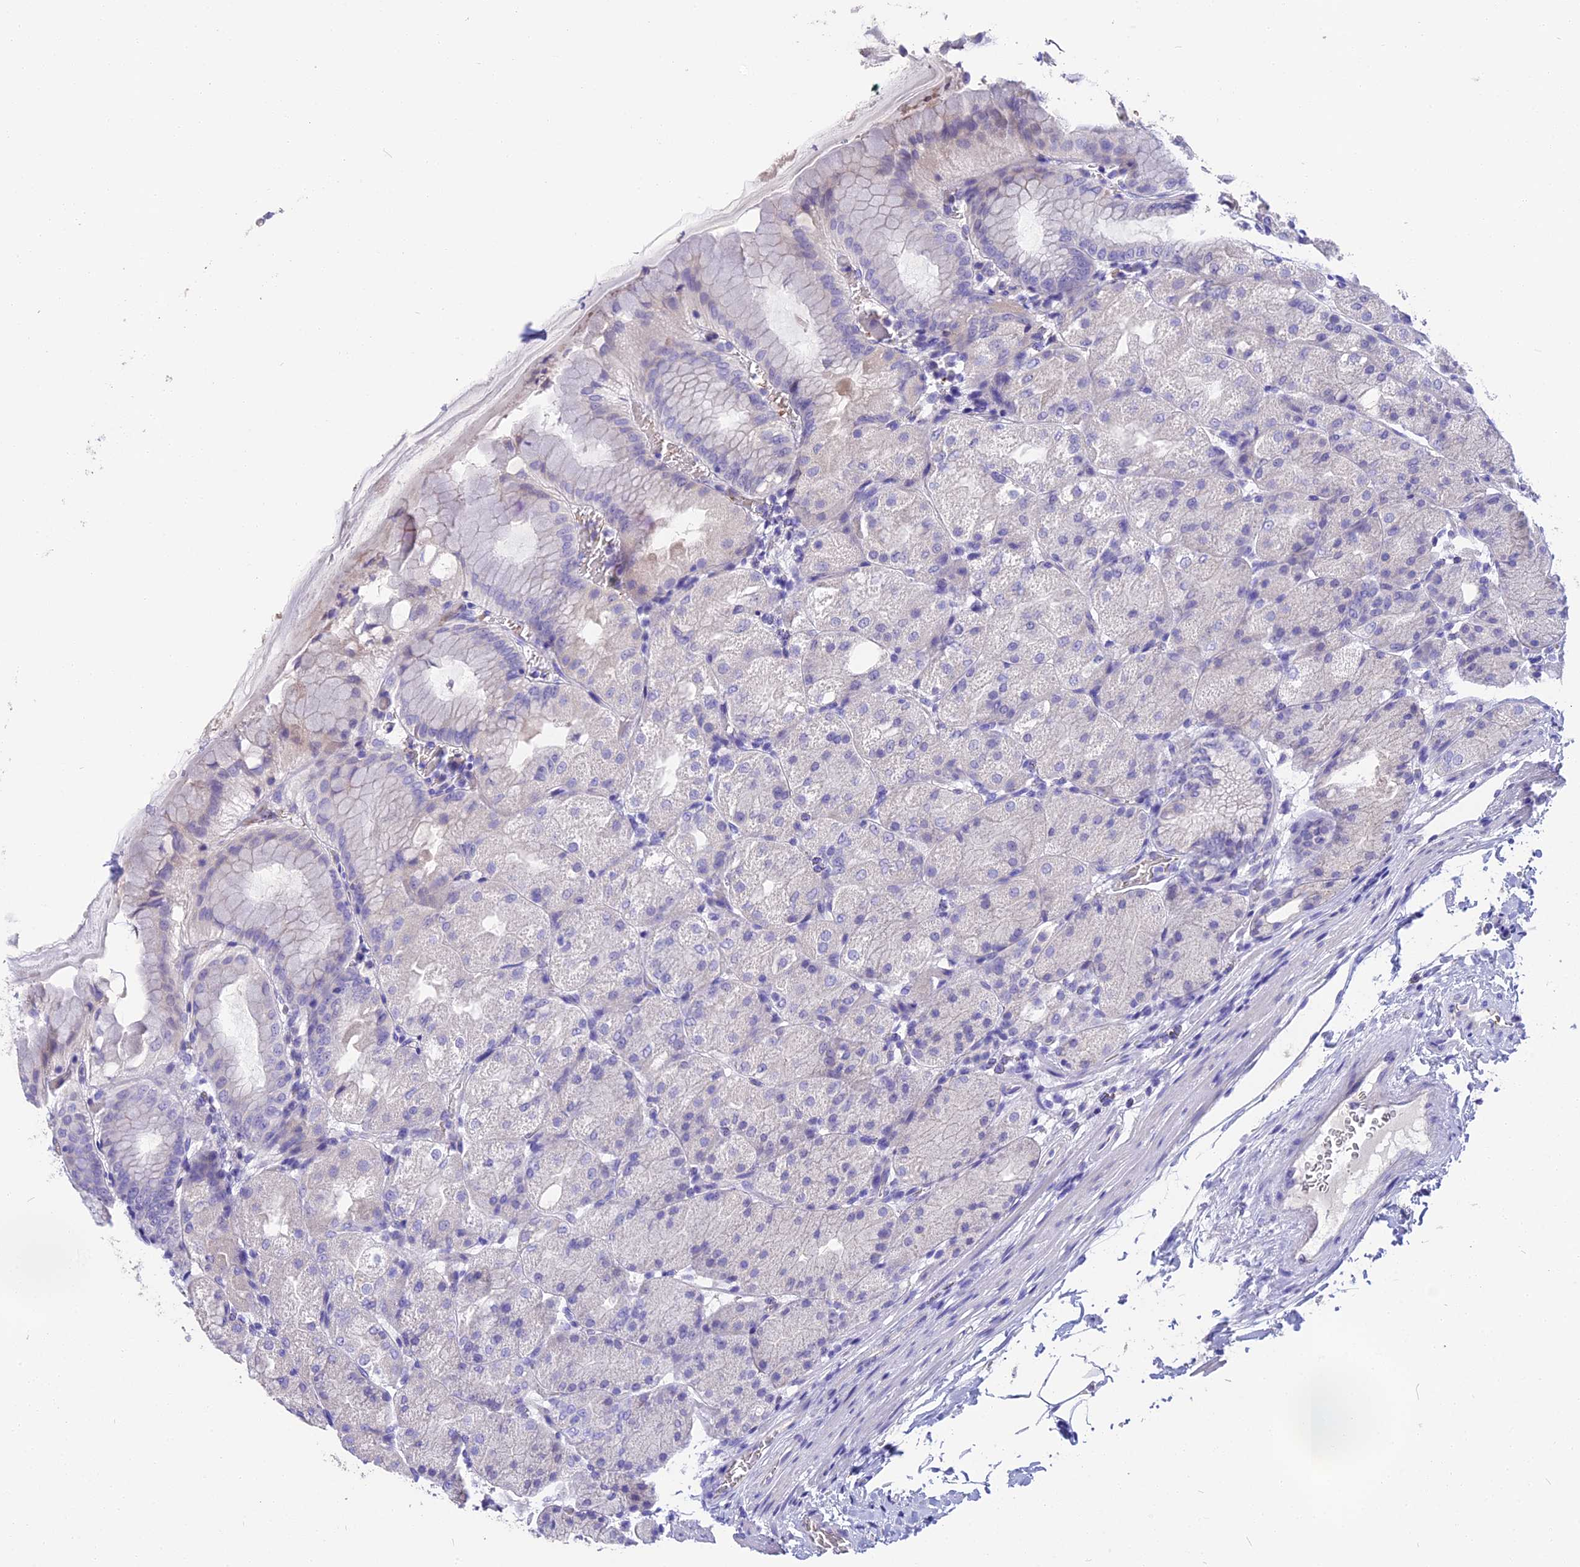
{"staining": {"intensity": "negative", "quantity": "none", "location": "none"}, "tissue": "stomach", "cell_type": "Glandular cells", "image_type": "normal", "snomed": [{"axis": "morphology", "description": "Normal tissue, NOS"}, {"axis": "topography", "description": "Stomach, upper"}, {"axis": "topography", "description": "Stomach, lower"}], "caption": "This is an immunohistochemistry (IHC) micrograph of normal stomach. There is no expression in glandular cells.", "gene": "TNNC2", "patient": {"sex": "male", "age": 62}}